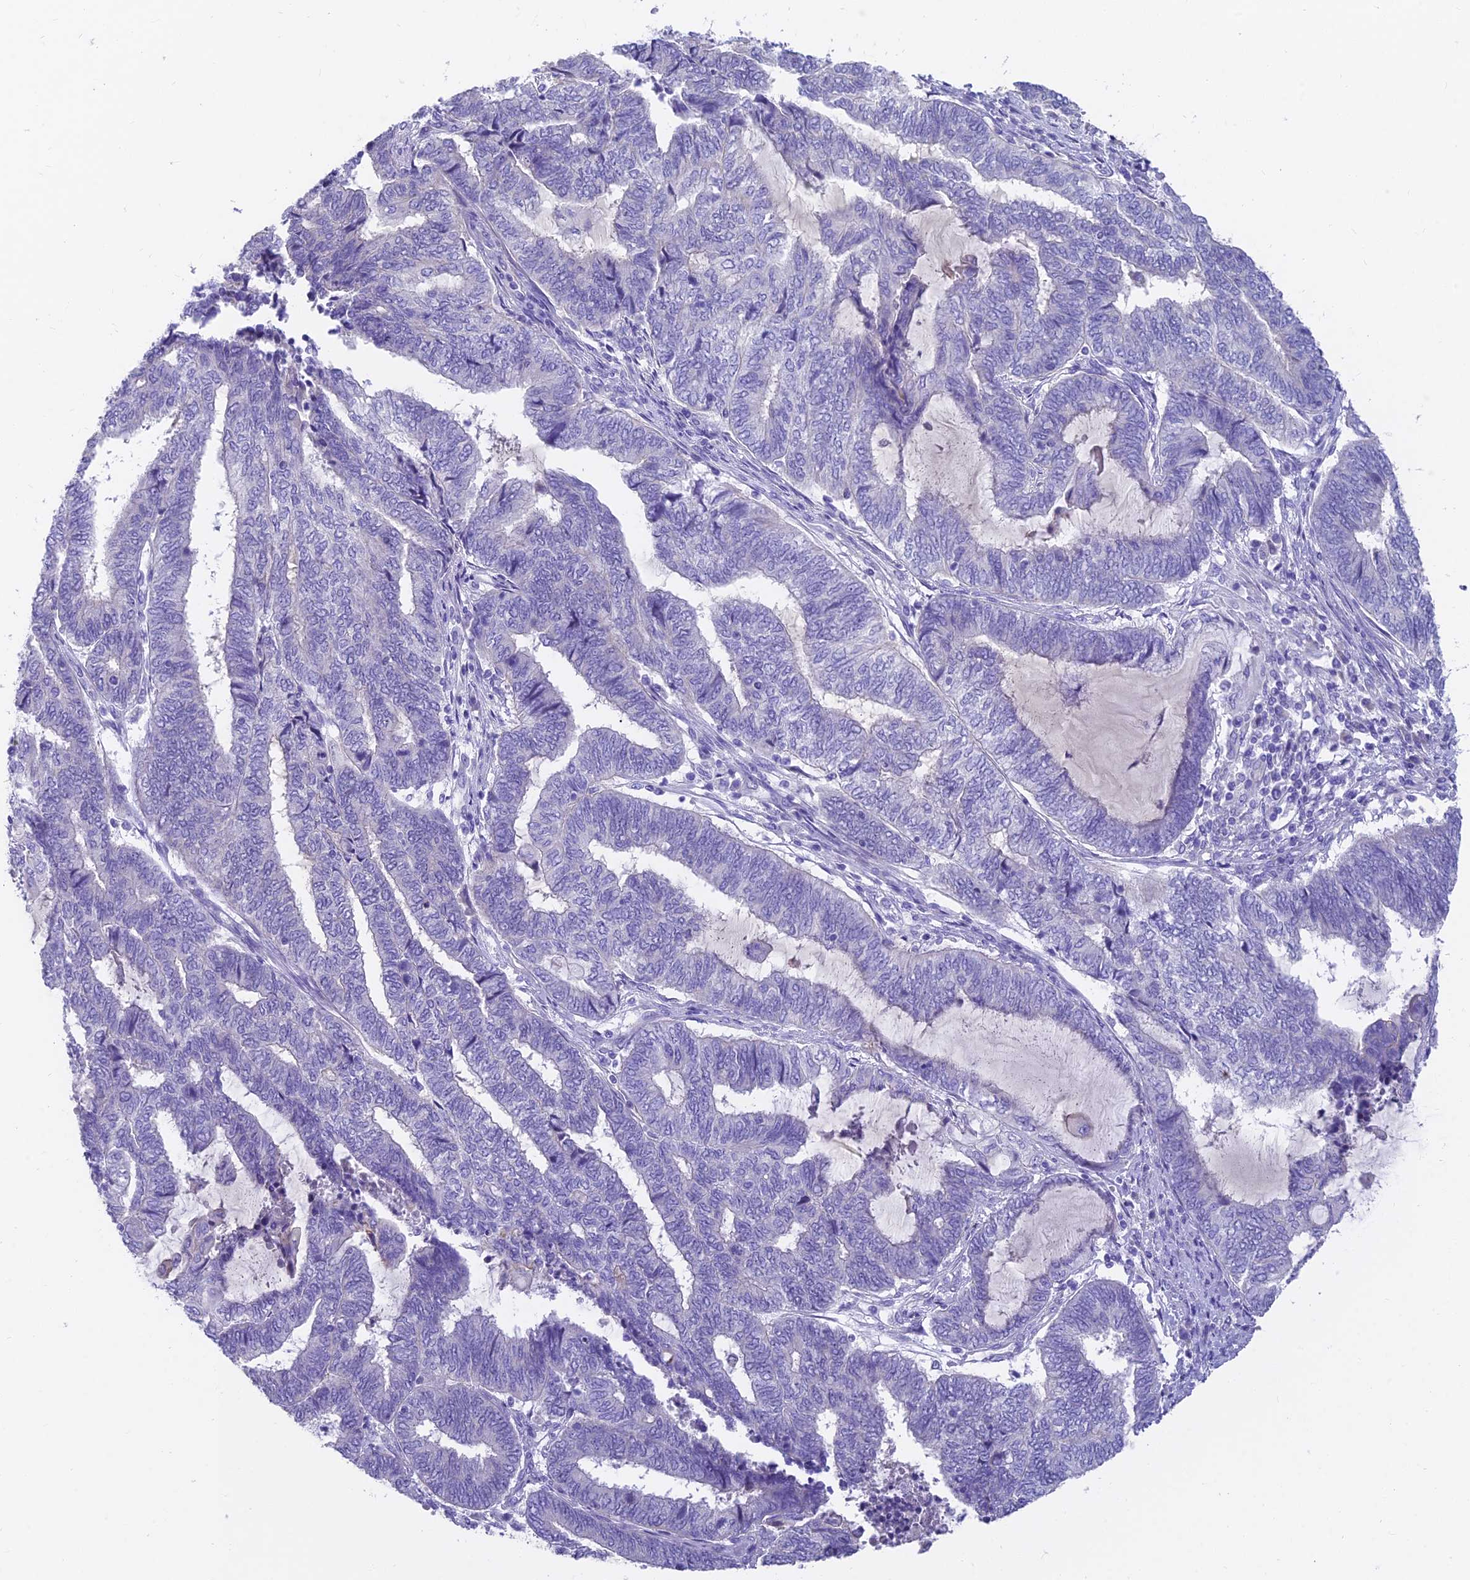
{"staining": {"intensity": "negative", "quantity": "none", "location": "none"}, "tissue": "endometrial cancer", "cell_type": "Tumor cells", "image_type": "cancer", "snomed": [{"axis": "morphology", "description": "Adenocarcinoma, NOS"}, {"axis": "topography", "description": "Uterus"}, {"axis": "topography", "description": "Endometrium"}], "caption": "This is an immunohistochemistry (IHC) histopathology image of human endometrial cancer (adenocarcinoma). There is no expression in tumor cells.", "gene": "FAM168B", "patient": {"sex": "female", "age": 70}}